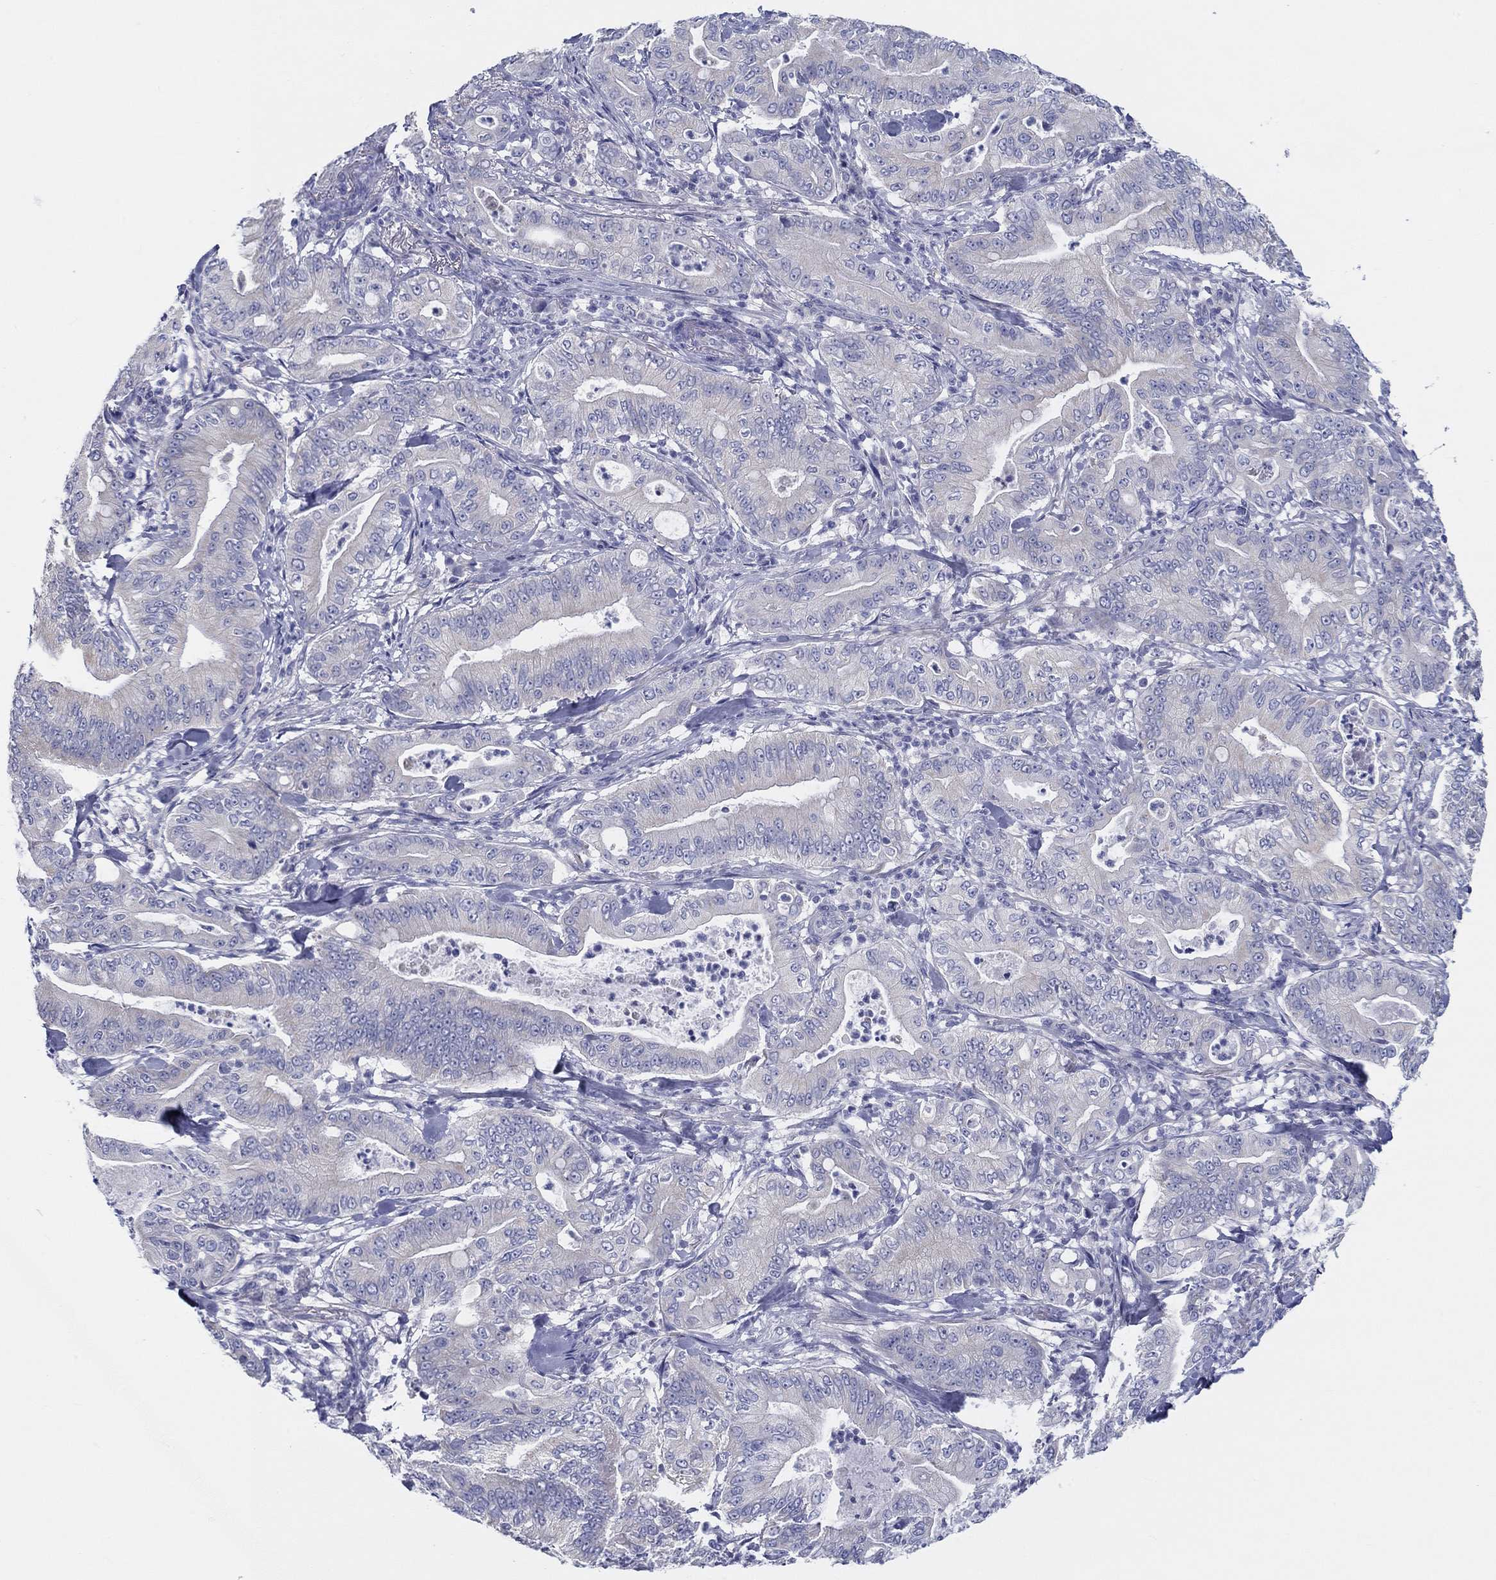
{"staining": {"intensity": "negative", "quantity": "none", "location": "none"}, "tissue": "pancreatic cancer", "cell_type": "Tumor cells", "image_type": "cancer", "snomed": [{"axis": "morphology", "description": "Adenocarcinoma, NOS"}, {"axis": "topography", "description": "Pancreas"}], "caption": "Tumor cells show no significant protein staining in adenocarcinoma (pancreatic). Brightfield microscopy of immunohistochemistry (IHC) stained with DAB (brown) and hematoxylin (blue), captured at high magnification.", "gene": "HAPLN4", "patient": {"sex": "male", "age": 71}}